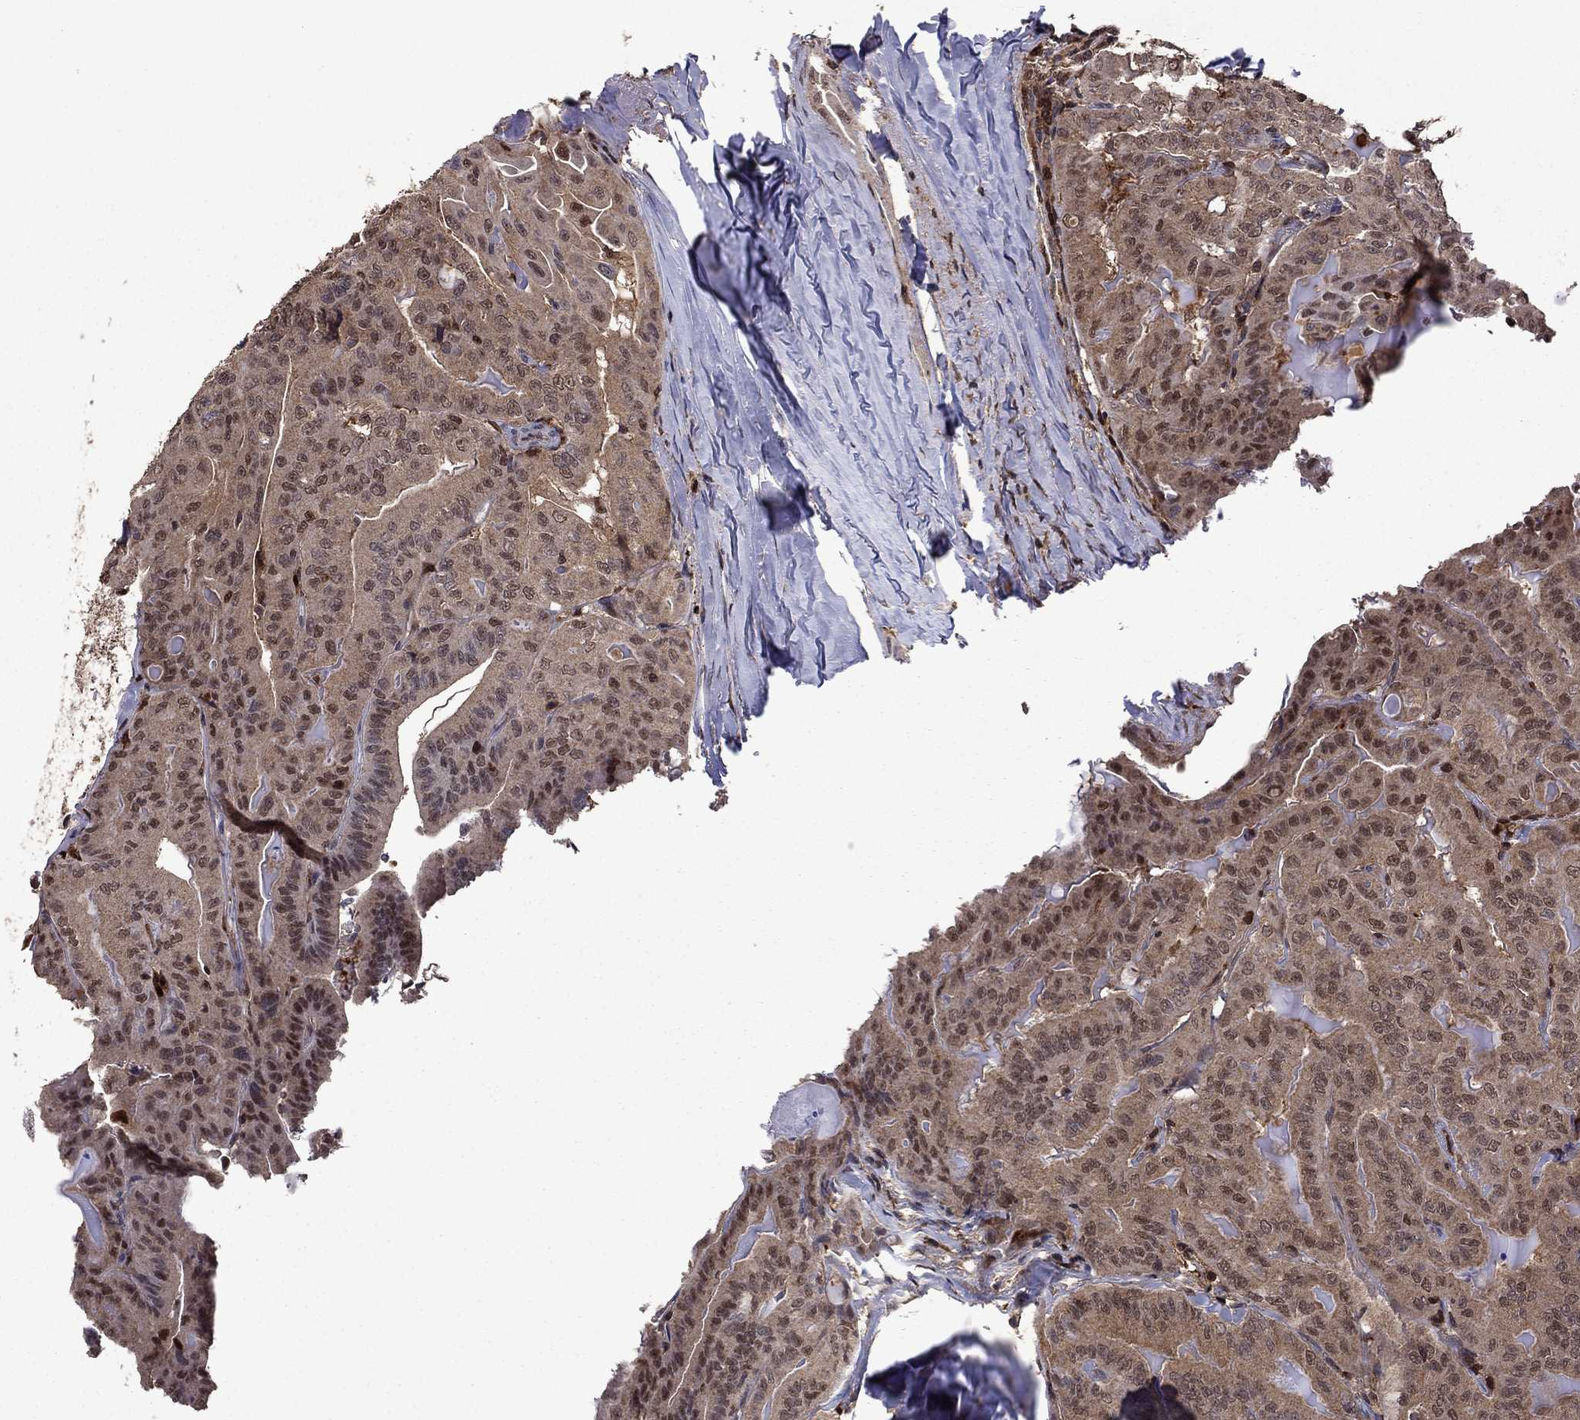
{"staining": {"intensity": "moderate", "quantity": "<25%", "location": "nuclear"}, "tissue": "thyroid cancer", "cell_type": "Tumor cells", "image_type": "cancer", "snomed": [{"axis": "morphology", "description": "Papillary adenocarcinoma, NOS"}, {"axis": "topography", "description": "Thyroid gland"}], "caption": "Tumor cells show low levels of moderate nuclear expression in about <25% of cells in human thyroid cancer.", "gene": "APPBP2", "patient": {"sex": "female", "age": 68}}